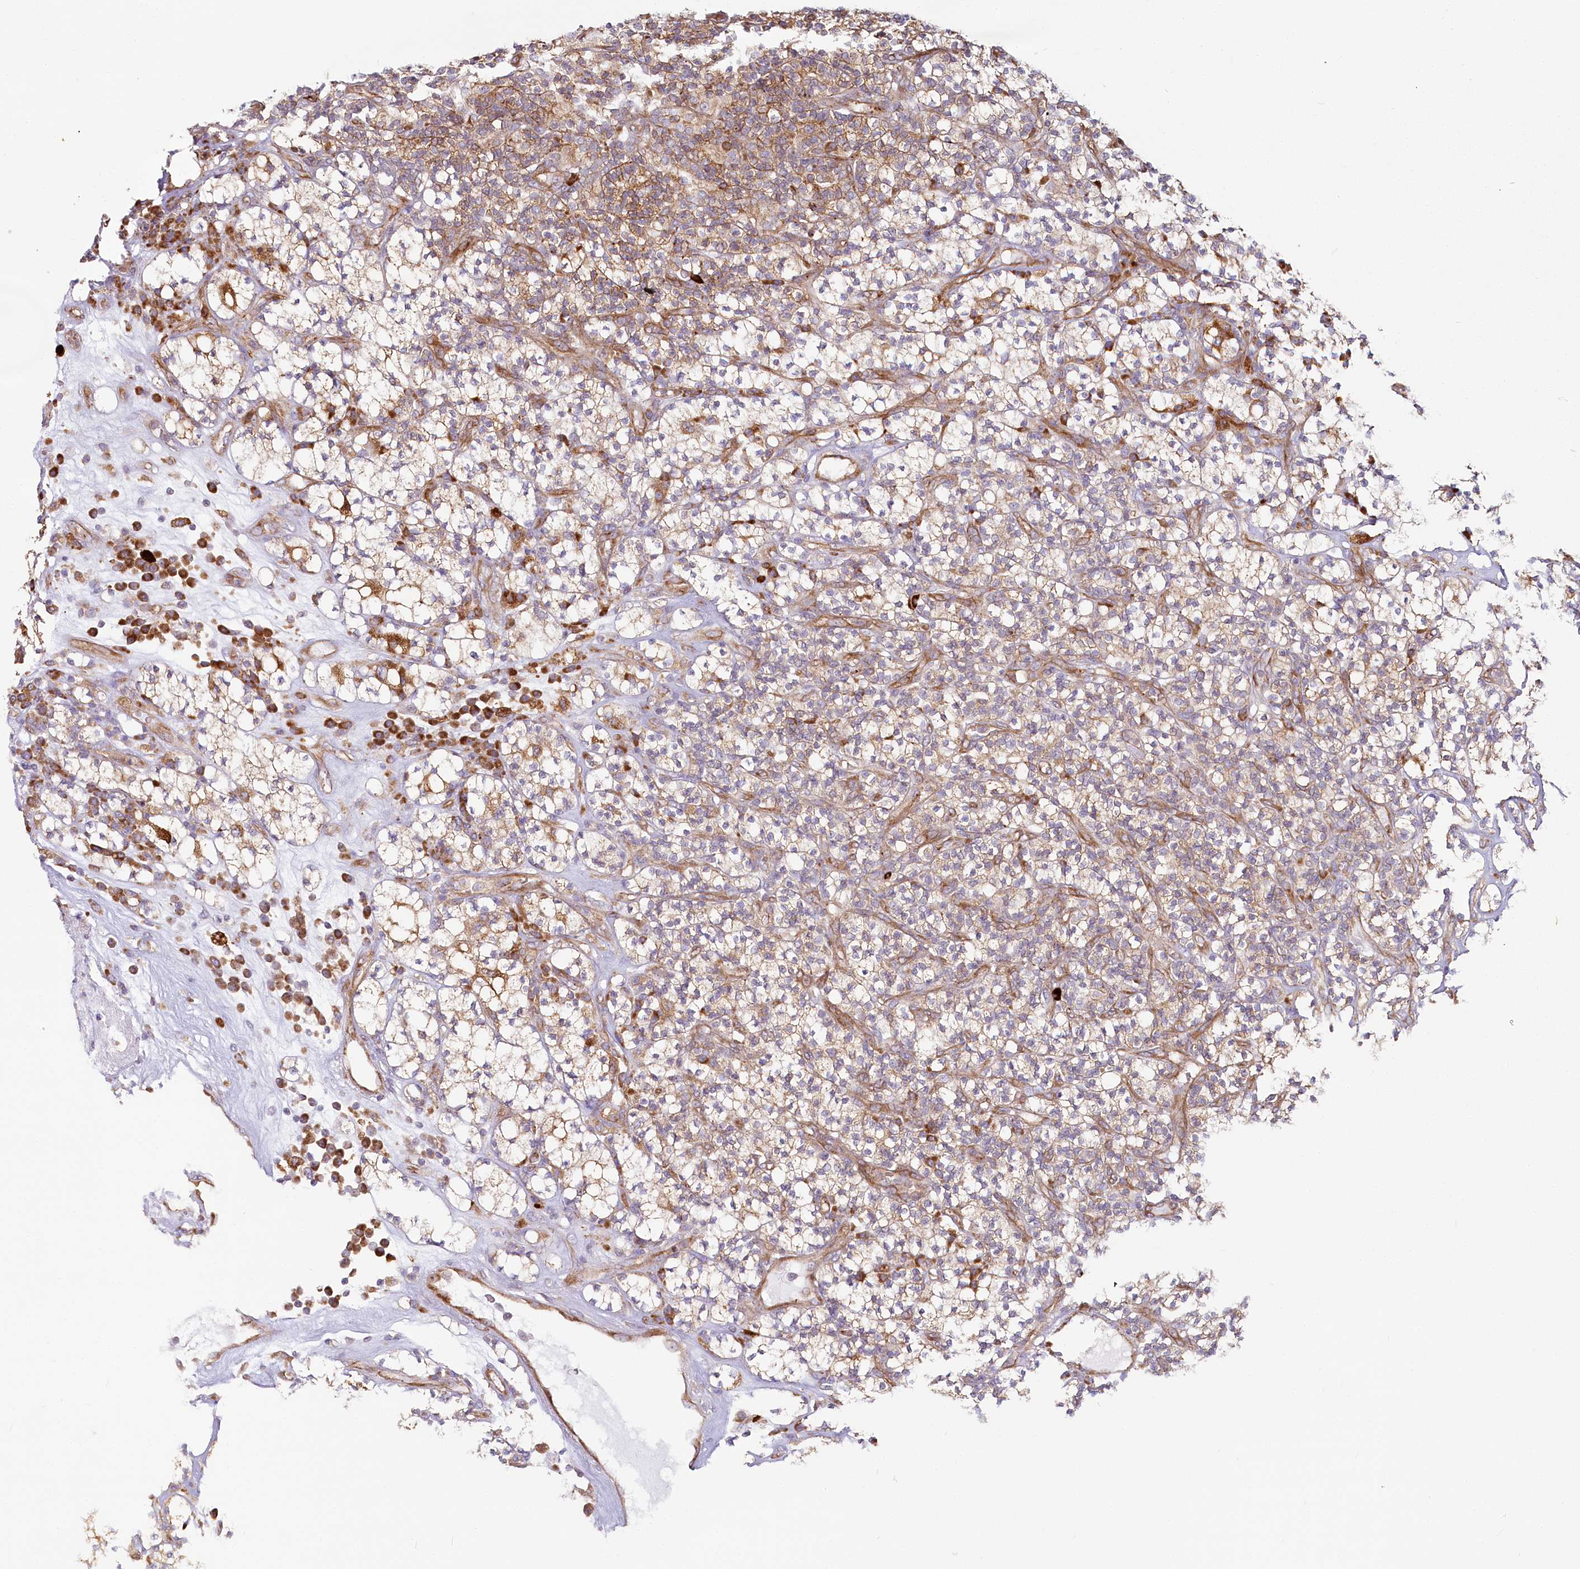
{"staining": {"intensity": "moderate", "quantity": ">75%", "location": "cytoplasmic/membranous"}, "tissue": "renal cancer", "cell_type": "Tumor cells", "image_type": "cancer", "snomed": [{"axis": "morphology", "description": "Adenocarcinoma, NOS"}, {"axis": "topography", "description": "Kidney"}], "caption": "A photomicrograph of renal cancer (adenocarcinoma) stained for a protein demonstrates moderate cytoplasmic/membranous brown staining in tumor cells.", "gene": "HARS2", "patient": {"sex": "male", "age": 77}}